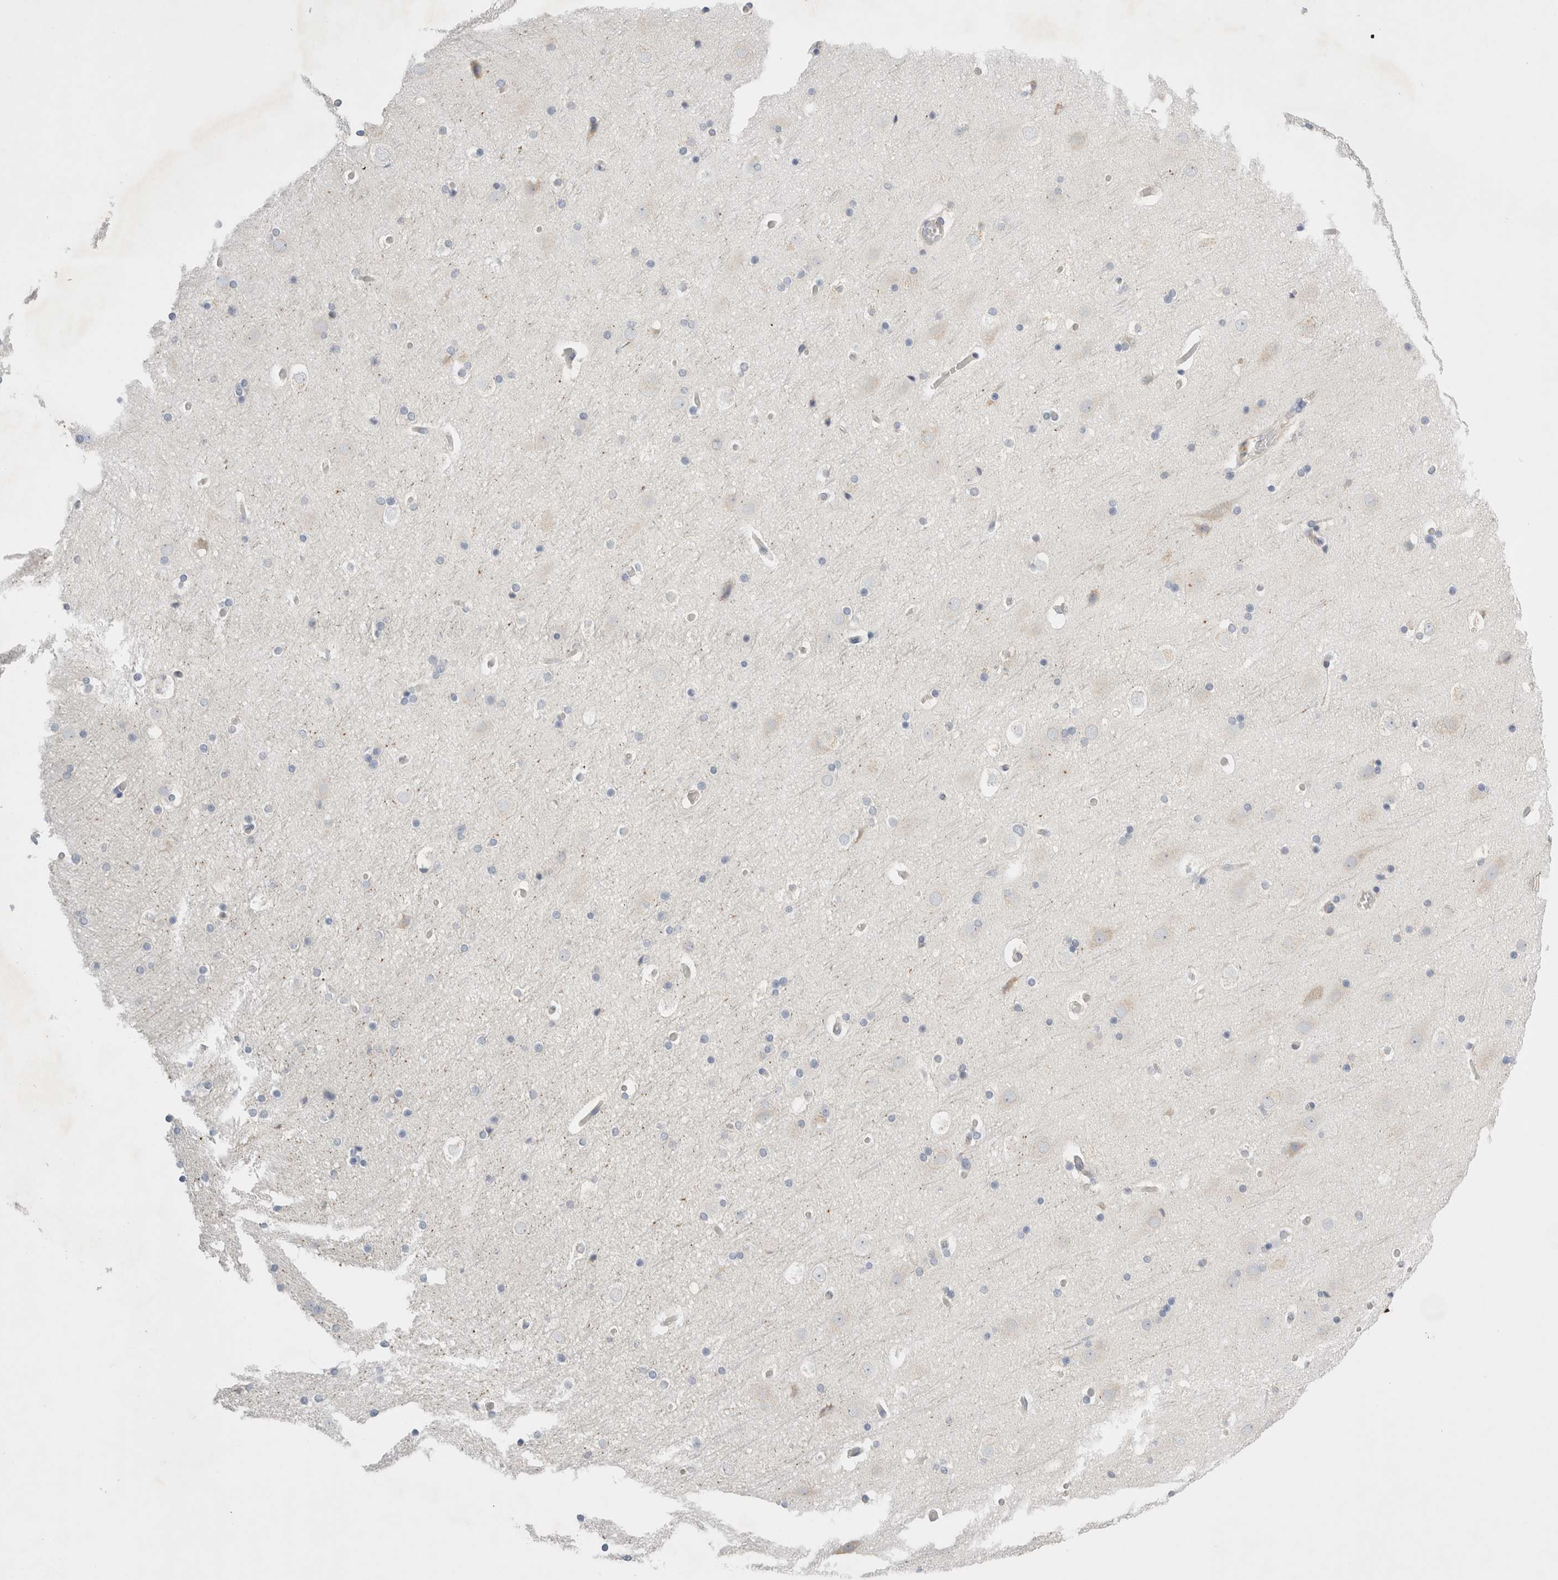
{"staining": {"intensity": "negative", "quantity": "none", "location": "none"}, "tissue": "cerebral cortex", "cell_type": "Endothelial cells", "image_type": "normal", "snomed": [{"axis": "morphology", "description": "Normal tissue, NOS"}, {"axis": "topography", "description": "Cerebral cortex"}], "caption": "Protein analysis of normal cerebral cortex demonstrates no significant positivity in endothelial cells.", "gene": "ZNF23", "patient": {"sex": "male", "age": 57}}